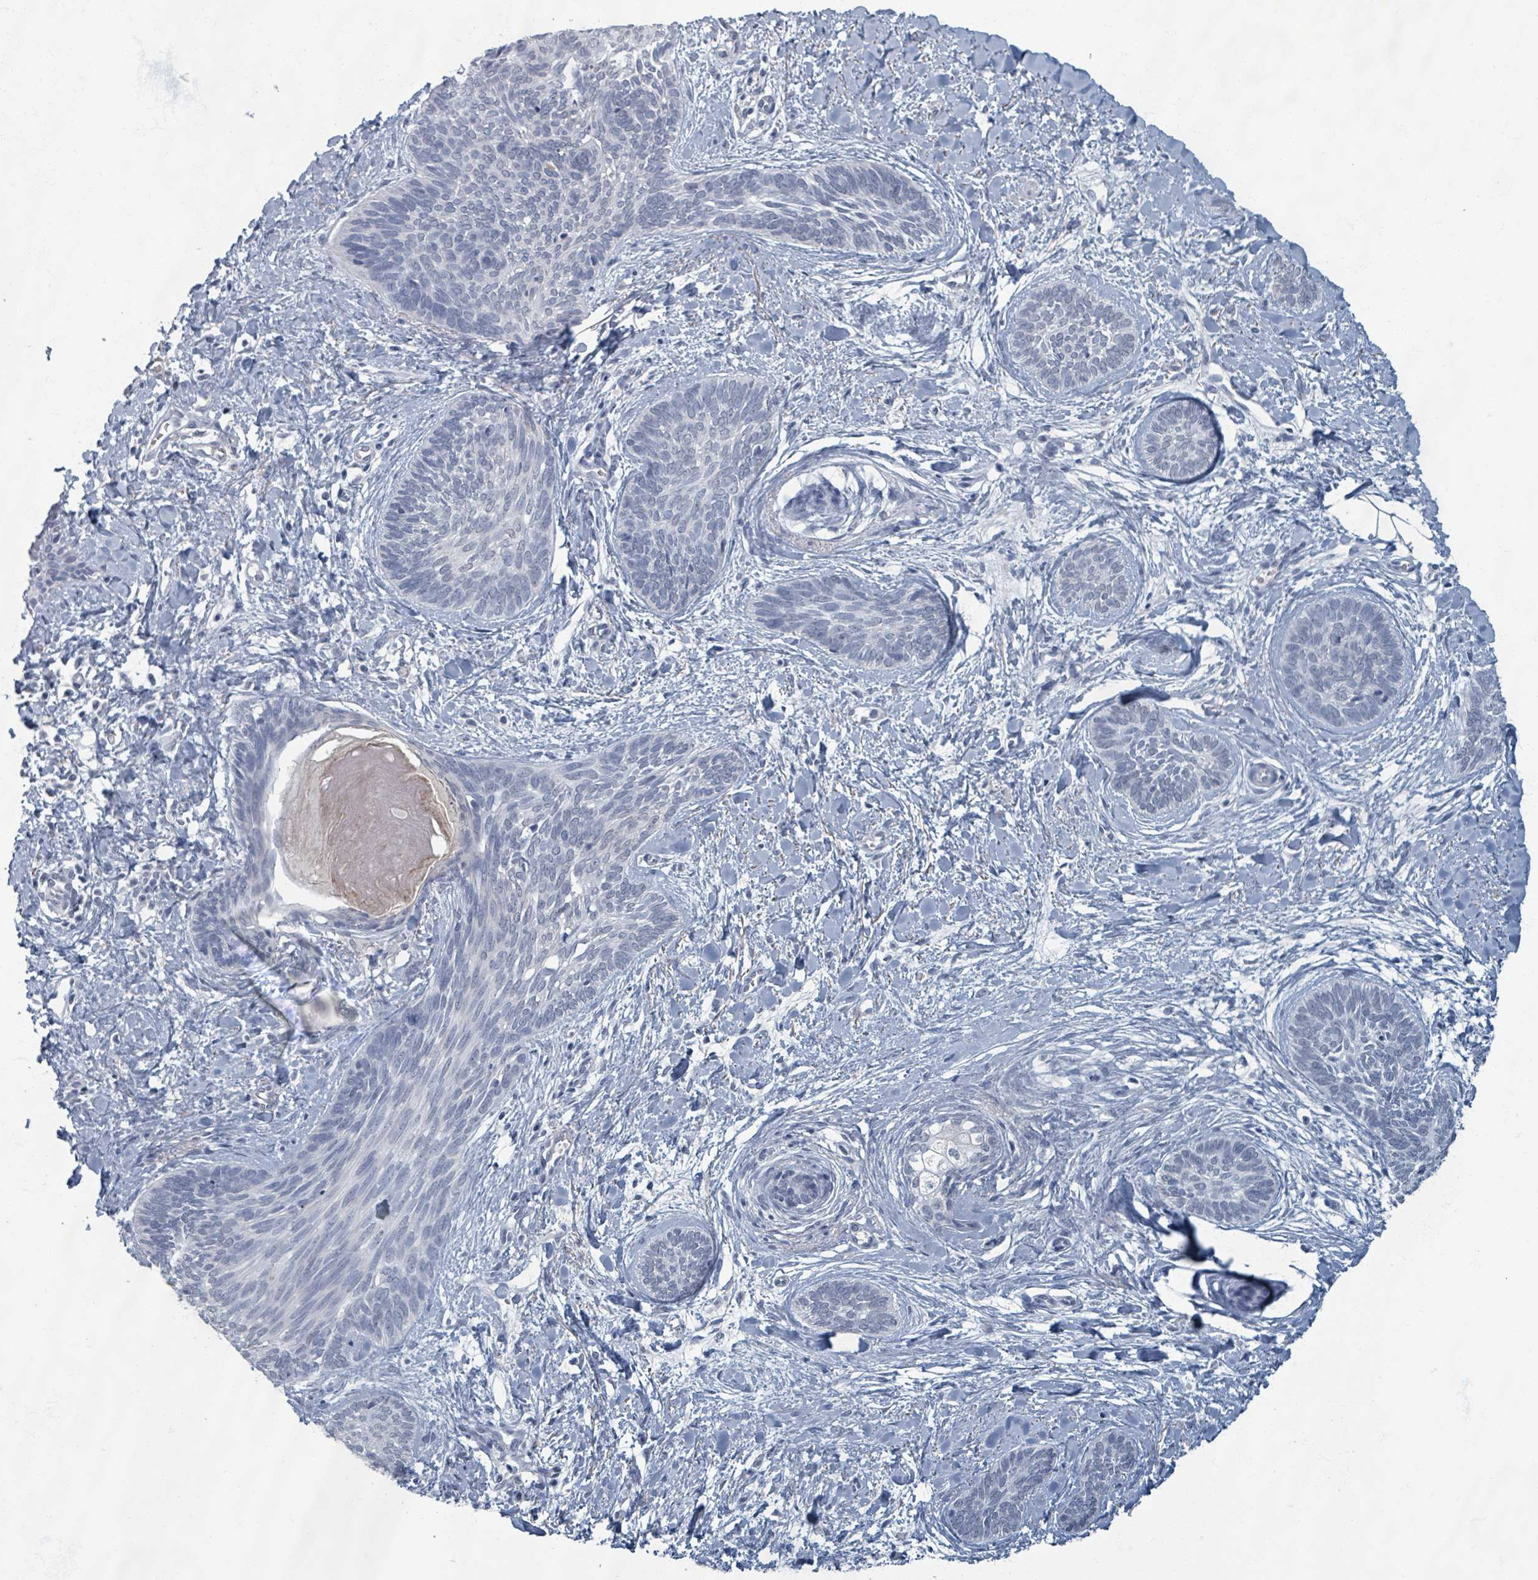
{"staining": {"intensity": "negative", "quantity": "none", "location": "none"}, "tissue": "skin cancer", "cell_type": "Tumor cells", "image_type": "cancer", "snomed": [{"axis": "morphology", "description": "Basal cell carcinoma"}, {"axis": "topography", "description": "Skin"}], "caption": "The image exhibits no significant positivity in tumor cells of skin cancer (basal cell carcinoma).", "gene": "WNT11", "patient": {"sex": "female", "age": 81}}